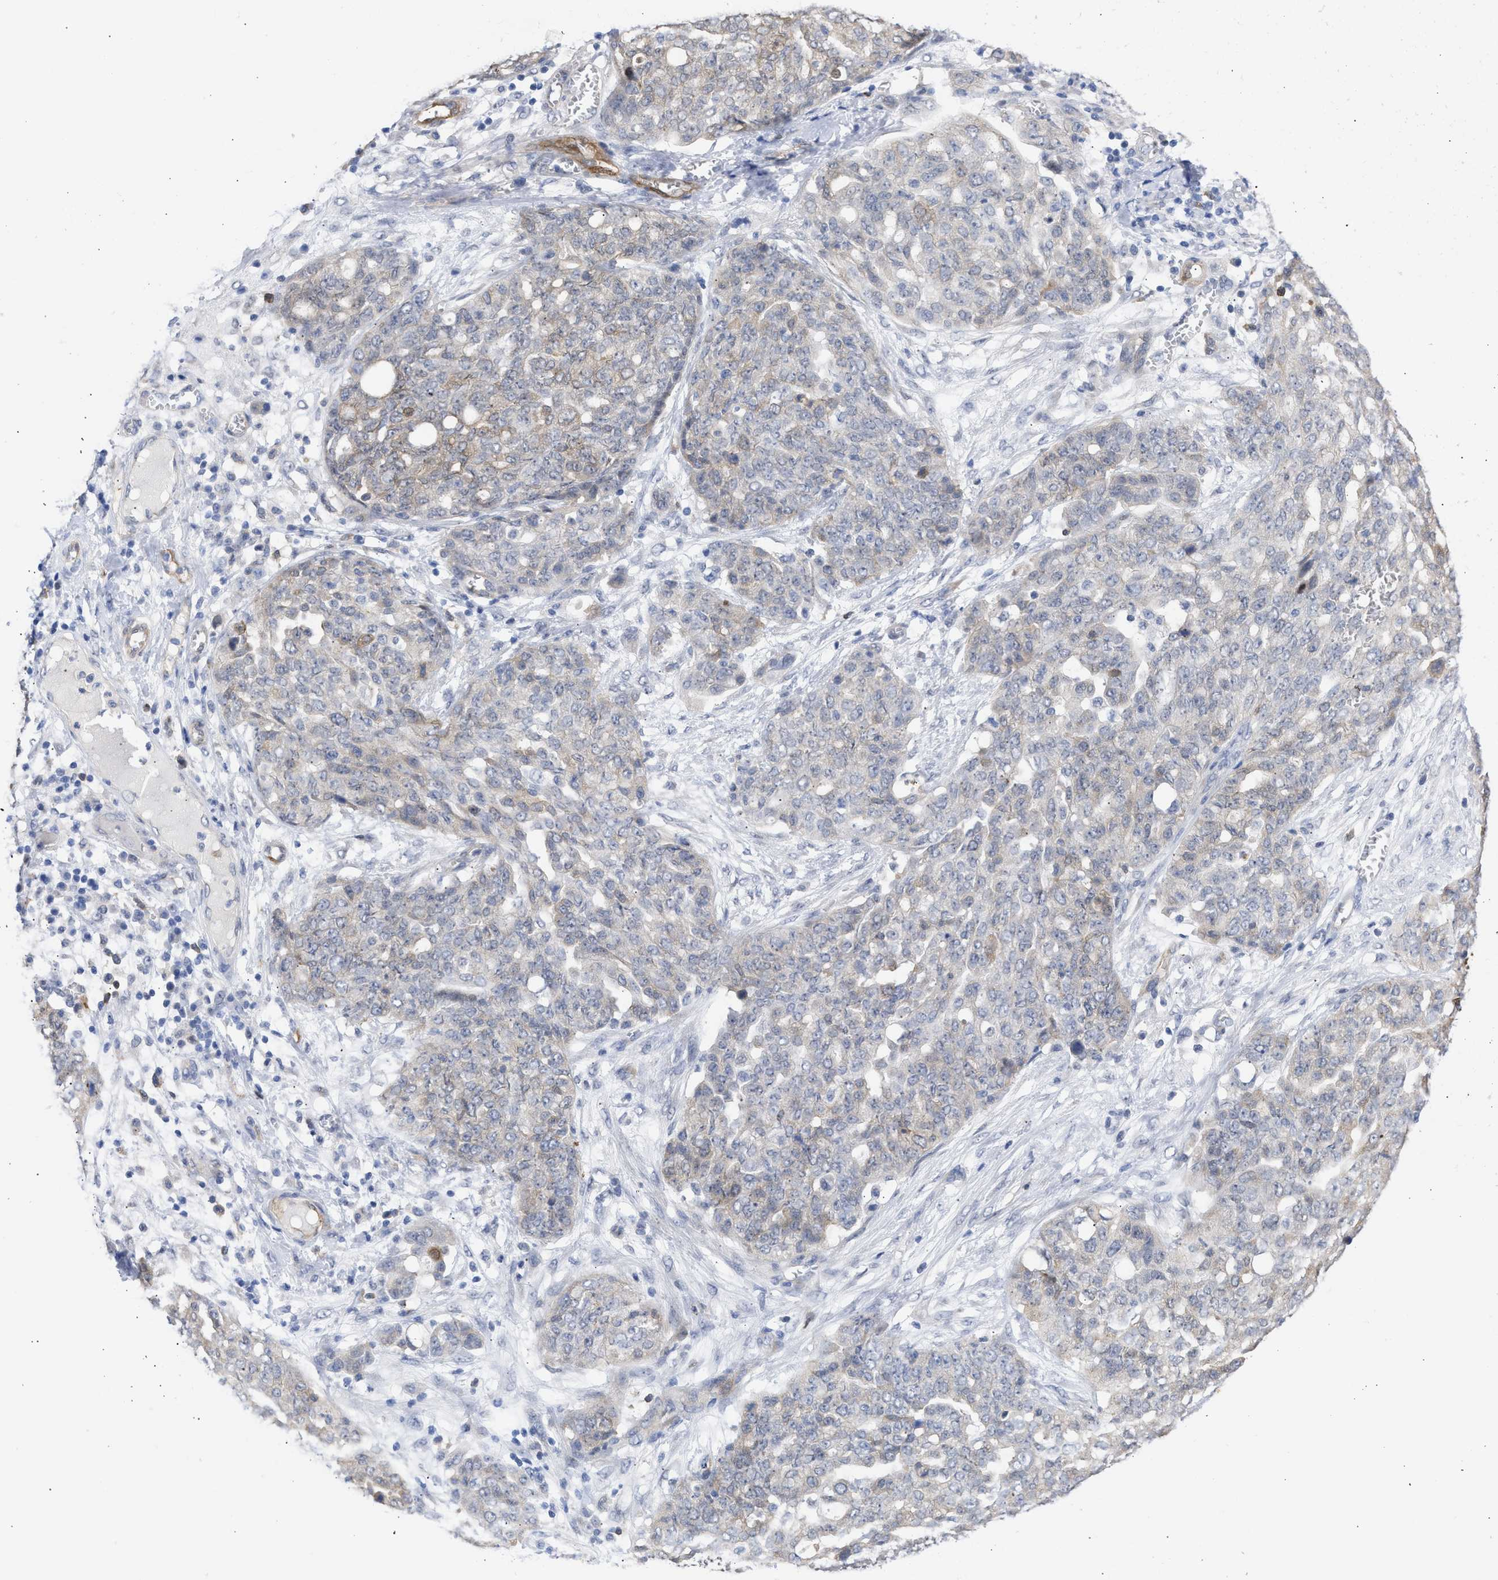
{"staining": {"intensity": "negative", "quantity": "none", "location": "none"}, "tissue": "ovarian cancer", "cell_type": "Tumor cells", "image_type": "cancer", "snomed": [{"axis": "morphology", "description": "Cystadenocarcinoma, serous, NOS"}, {"axis": "topography", "description": "Soft tissue"}, {"axis": "topography", "description": "Ovary"}], "caption": "Micrograph shows no significant protein staining in tumor cells of ovarian cancer (serous cystadenocarcinoma).", "gene": "THRA", "patient": {"sex": "female", "age": 57}}